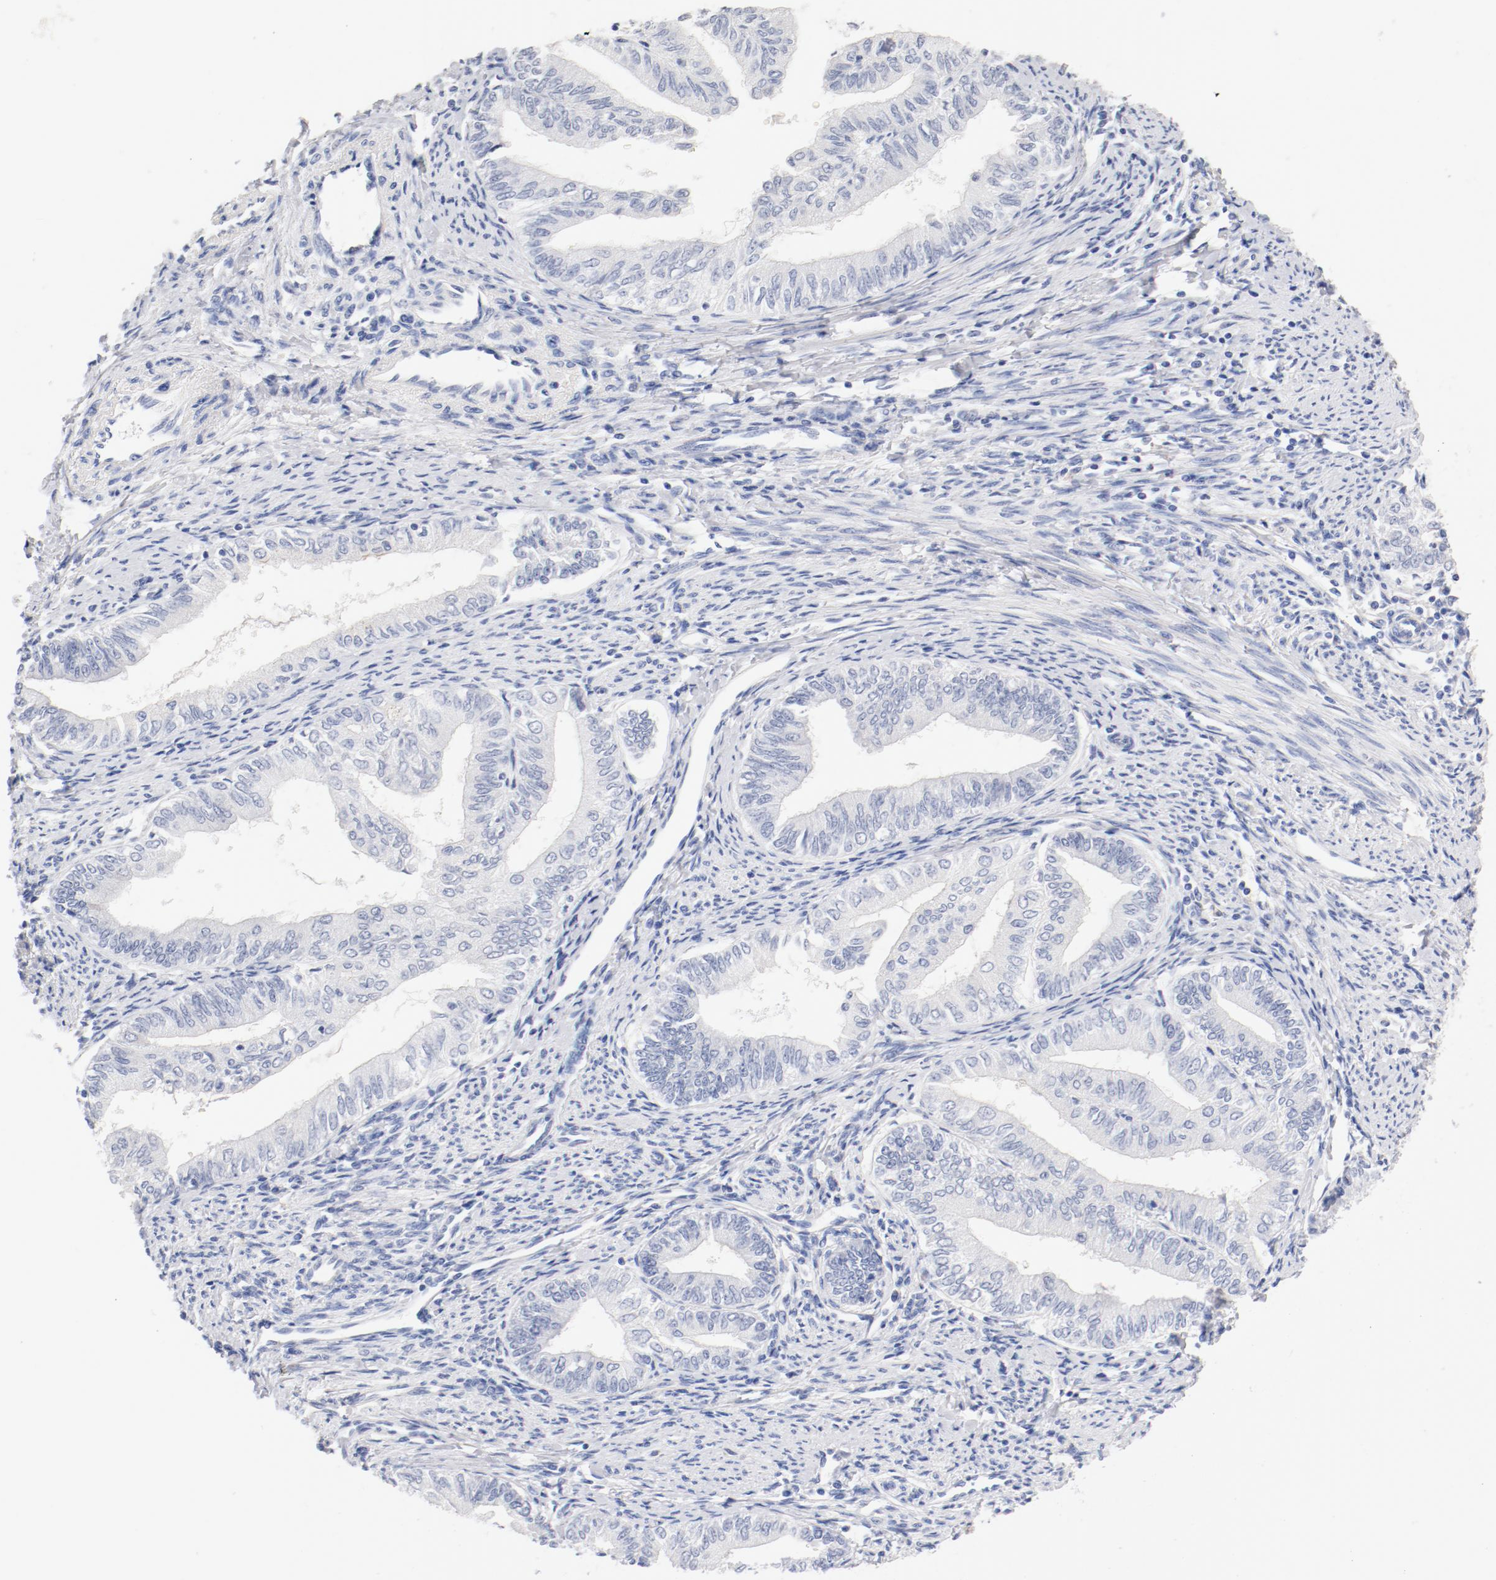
{"staining": {"intensity": "negative", "quantity": "none", "location": "none"}, "tissue": "endometrial cancer", "cell_type": "Tumor cells", "image_type": "cancer", "snomed": [{"axis": "morphology", "description": "Adenocarcinoma, NOS"}, {"axis": "topography", "description": "Endometrium"}], "caption": "Adenocarcinoma (endometrial) was stained to show a protein in brown. There is no significant staining in tumor cells.", "gene": "HOMER1", "patient": {"sex": "female", "age": 66}}